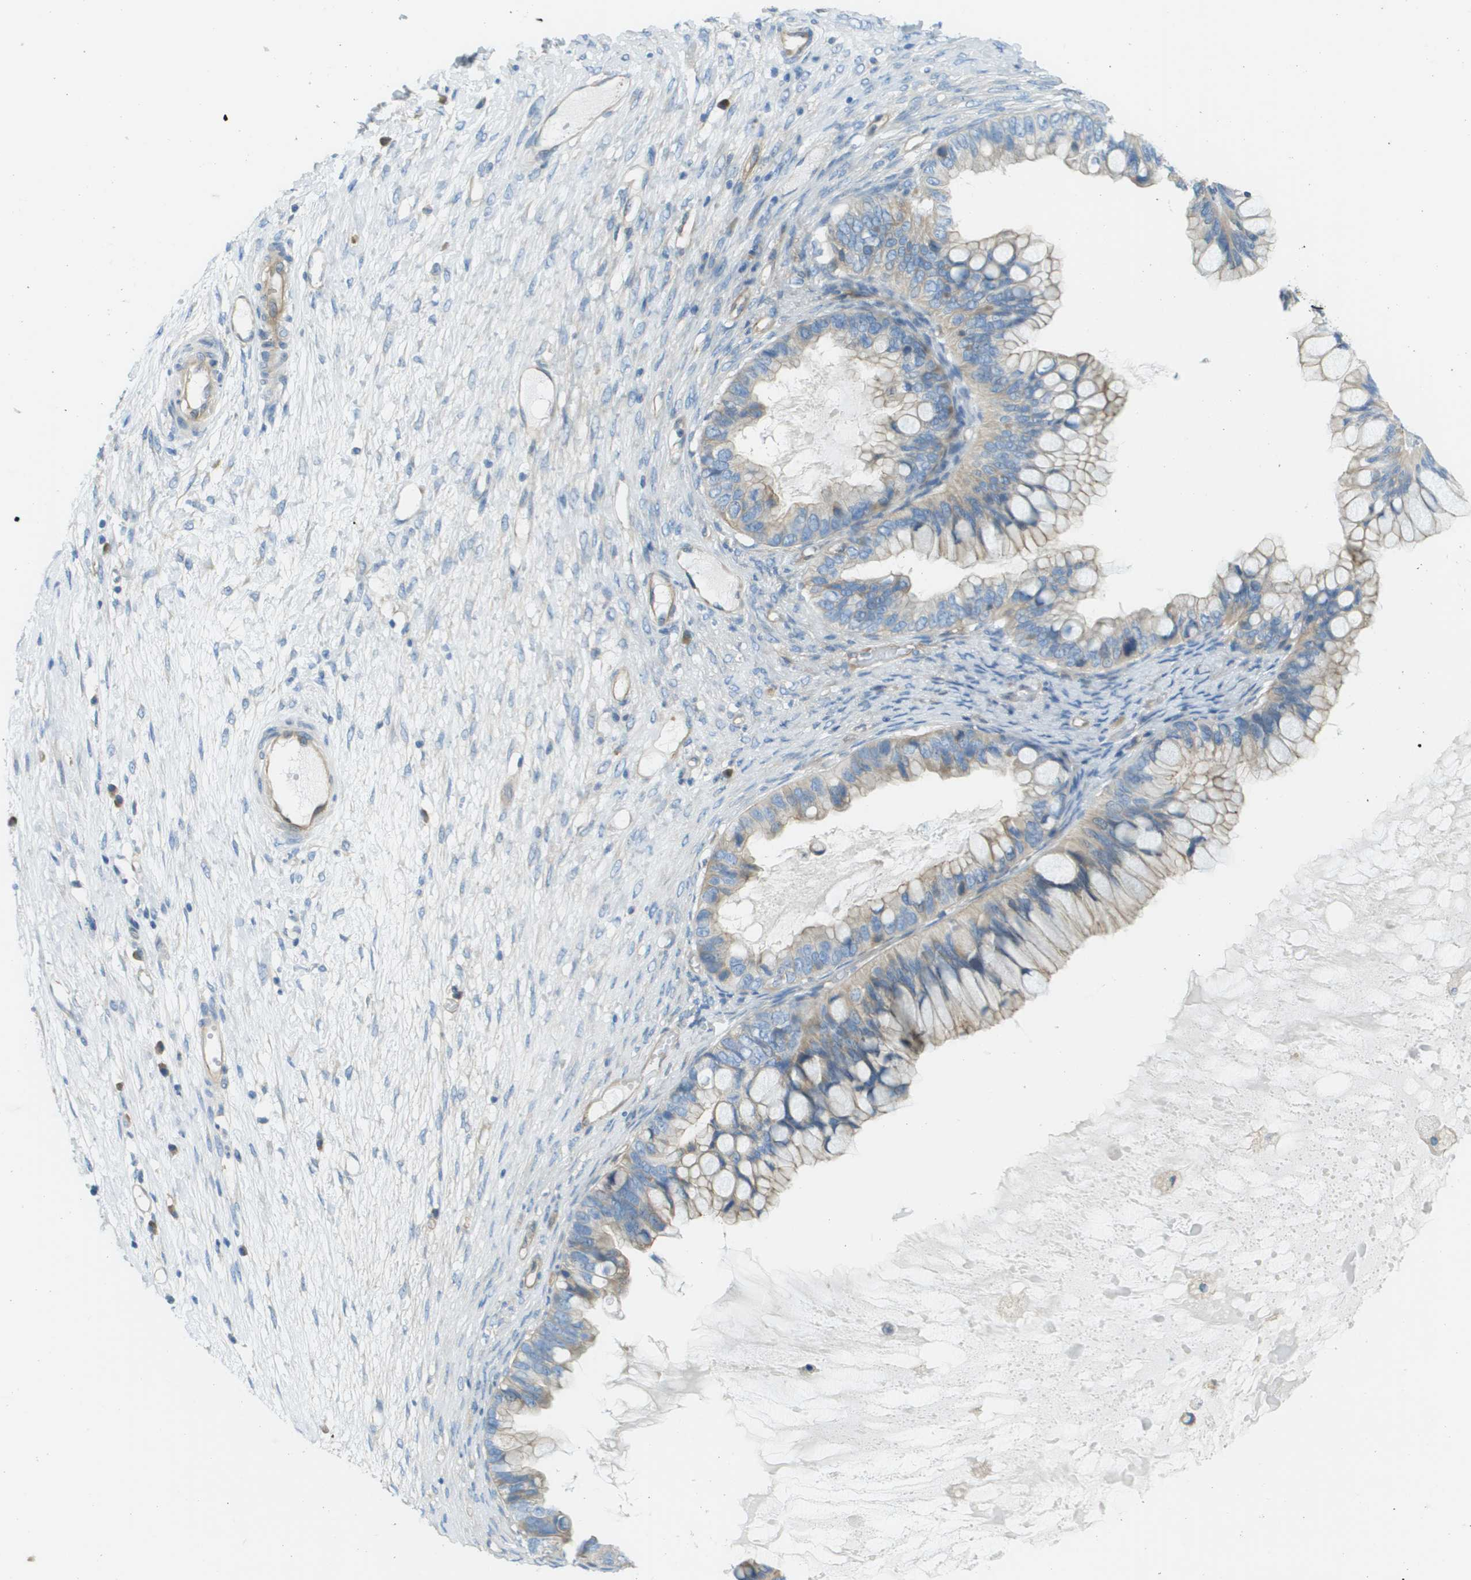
{"staining": {"intensity": "negative", "quantity": "none", "location": "none"}, "tissue": "ovarian cancer", "cell_type": "Tumor cells", "image_type": "cancer", "snomed": [{"axis": "morphology", "description": "Cystadenocarcinoma, mucinous, NOS"}, {"axis": "topography", "description": "Ovary"}], "caption": "Immunohistochemical staining of ovarian cancer displays no significant staining in tumor cells.", "gene": "DNAJB11", "patient": {"sex": "female", "age": 80}}